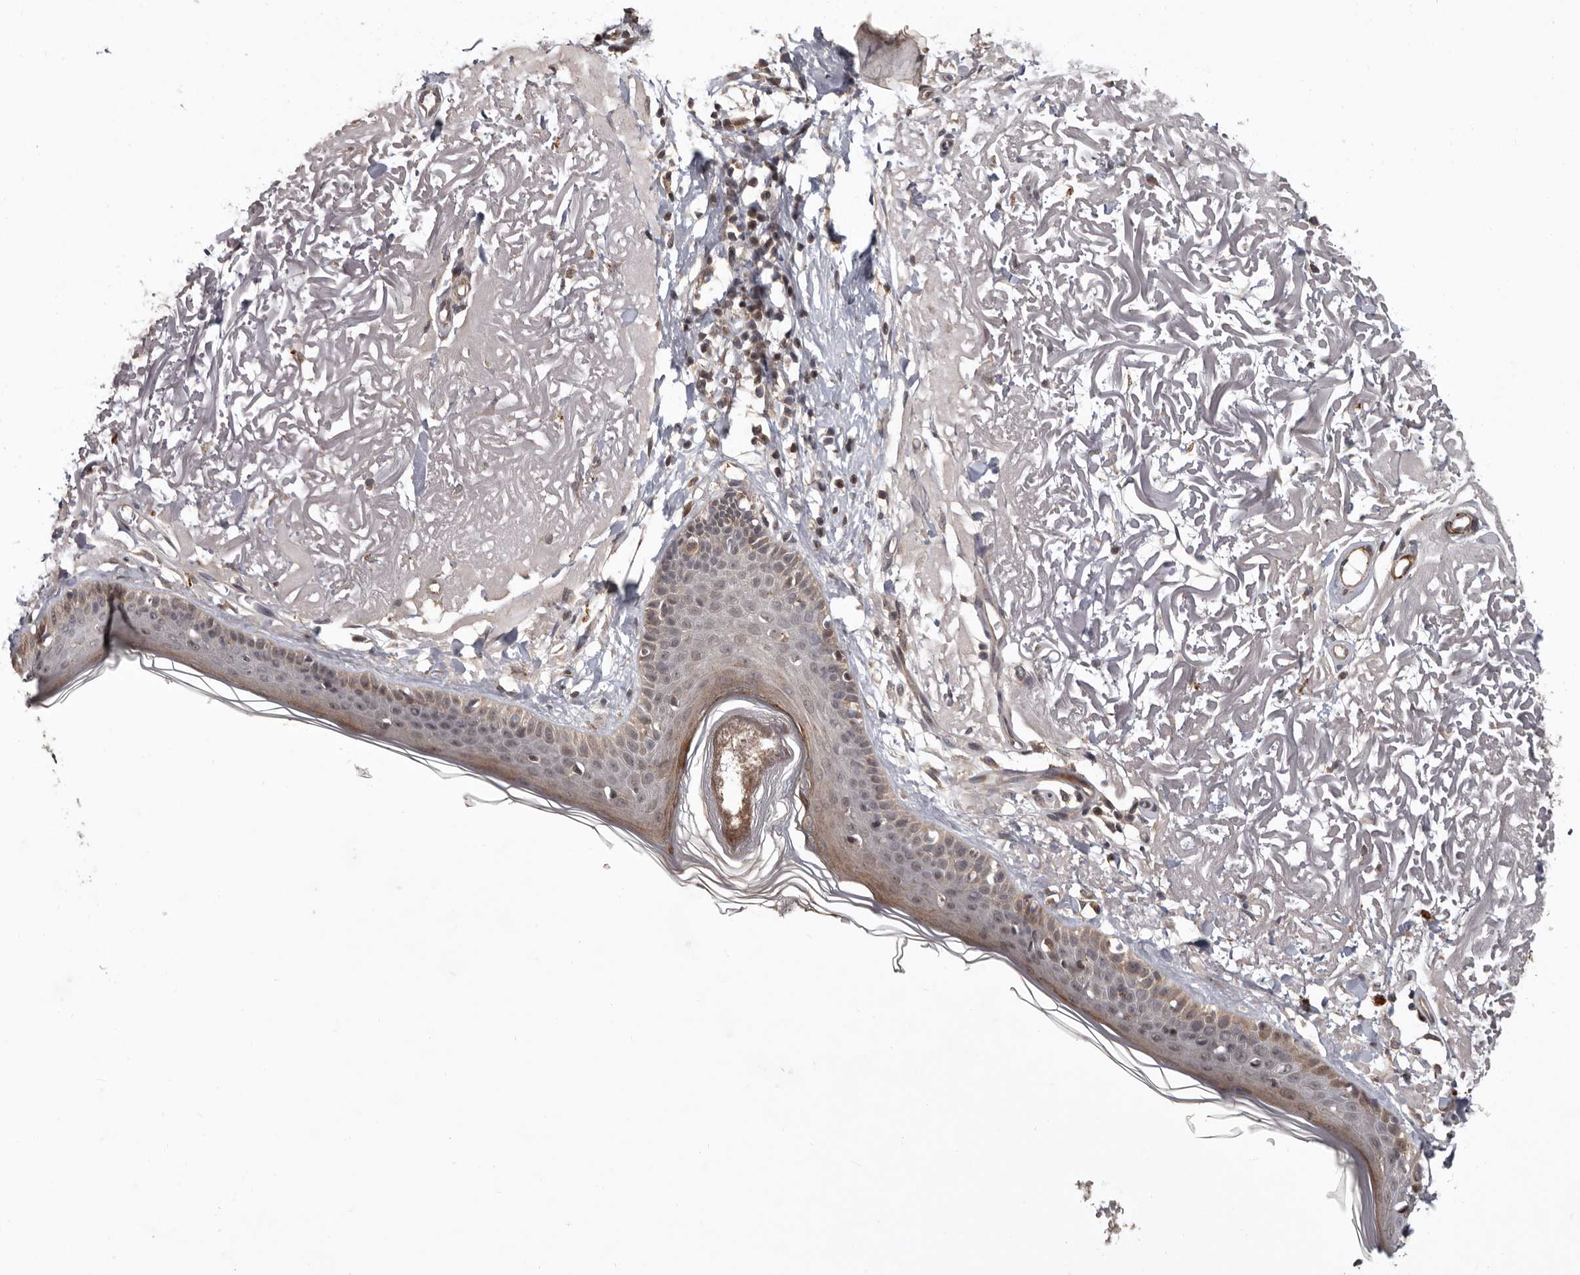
{"staining": {"intensity": "negative", "quantity": "none", "location": "none"}, "tissue": "skin", "cell_type": "Fibroblasts", "image_type": "normal", "snomed": [{"axis": "morphology", "description": "Normal tissue, NOS"}, {"axis": "topography", "description": "Skin"}, {"axis": "topography", "description": "Skeletal muscle"}], "caption": "This histopathology image is of unremarkable skin stained with immunohistochemistry to label a protein in brown with the nuclei are counter-stained blue. There is no expression in fibroblasts.", "gene": "FGFR4", "patient": {"sex": "male", "age": 83}}